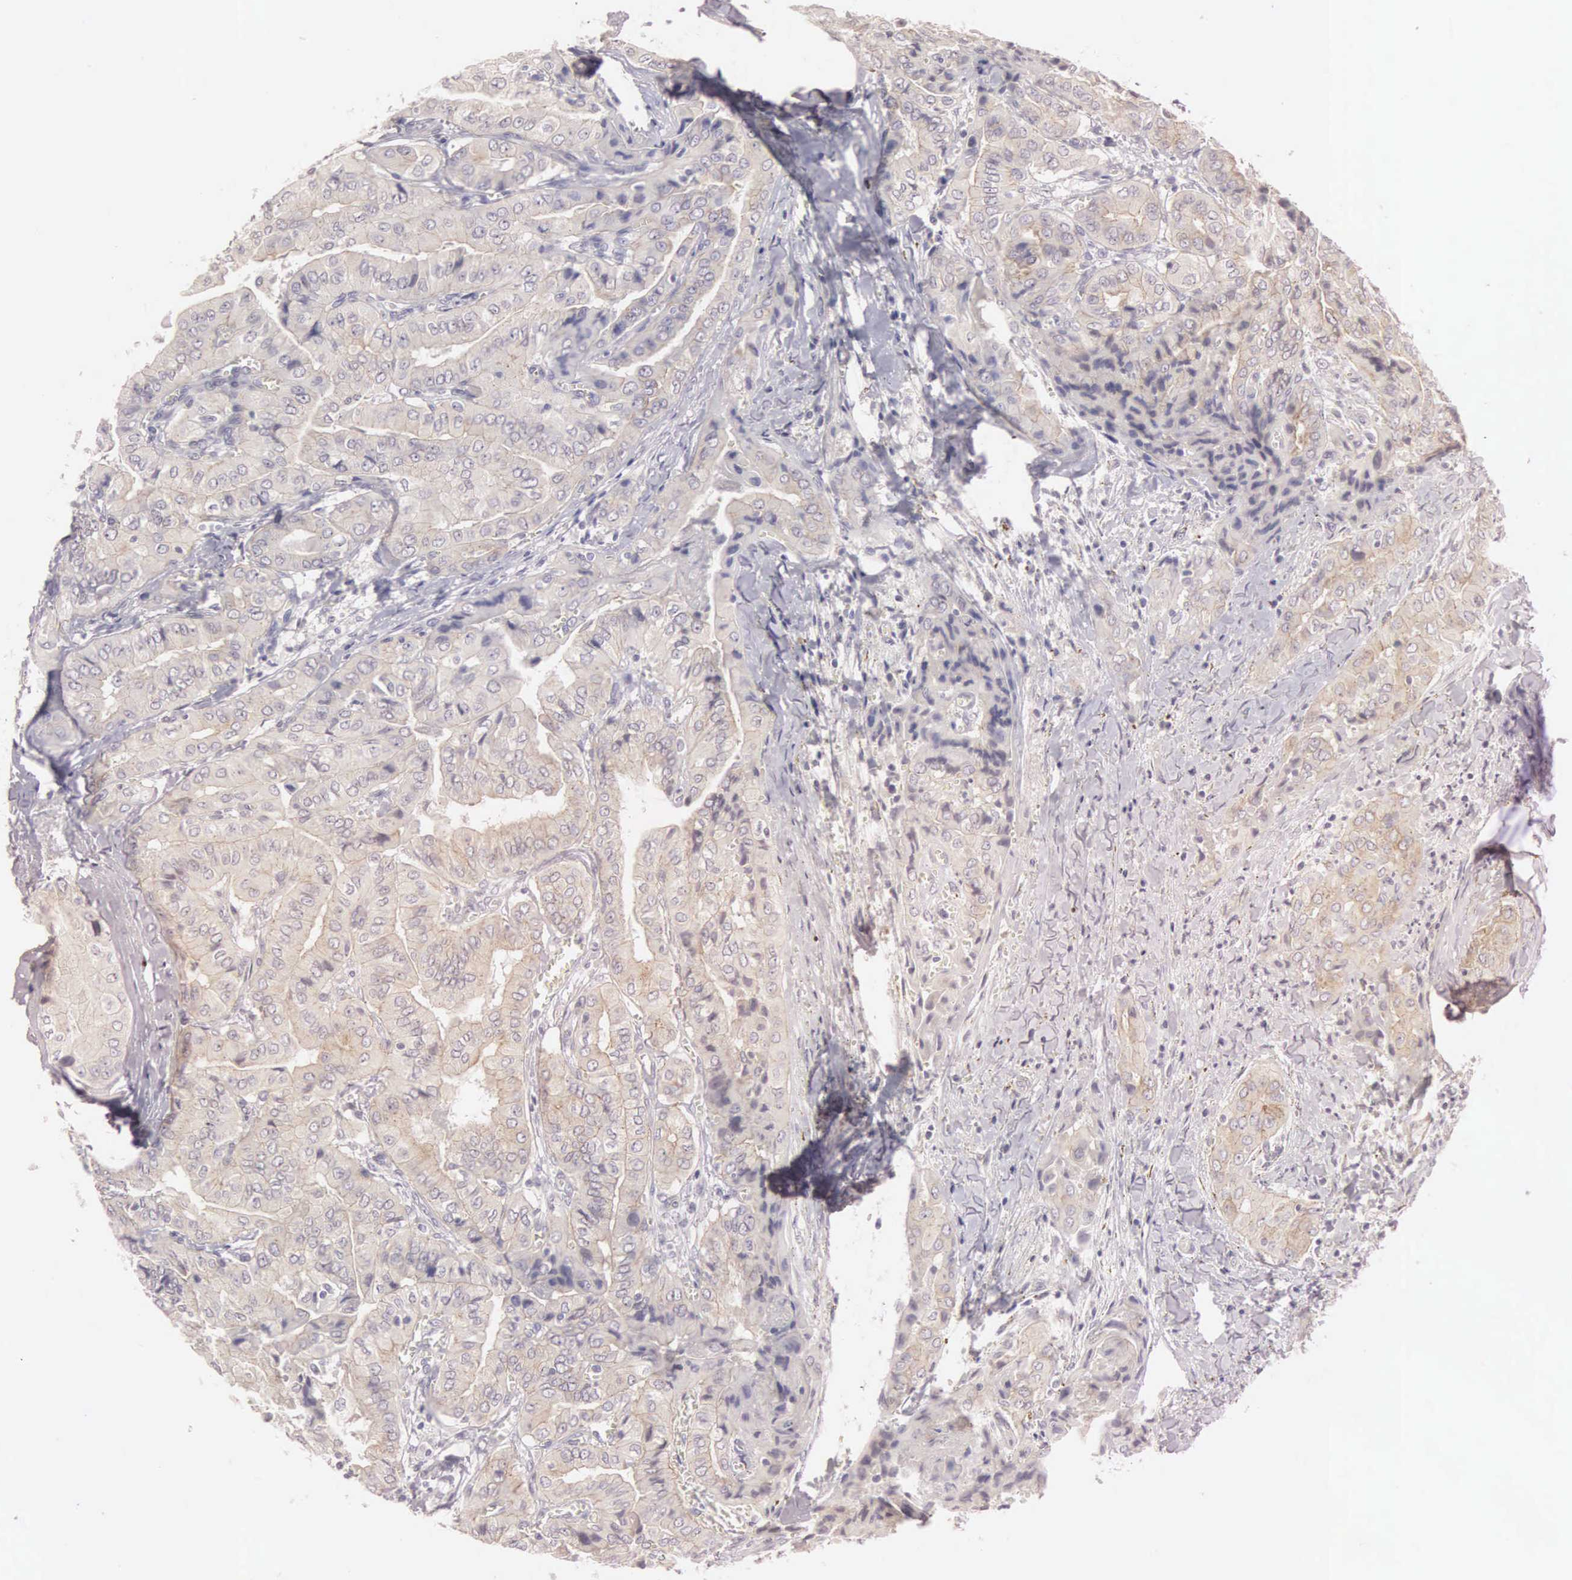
{"staining": {"intensity": "moderate", "quantity": ">75%", "location": "cytoplasmic/membranous"}, "tissue": "thyroid cancer", "cell_type": "Tumor cells", "image_type": "cancer", "snomed": [{"axis": "morphology", "description": "Papillary adenocarcinoma, NOS"}, {"axis": "topography", "description": "Thyroid gland"}], "caption": "The immunohistochemical stain highlights moderate cytoplasmic/membranous staining in tumor cells of papillary adenocarcinoma (thyroid) tissue.", "gene": "CEP170B", "patient": {"sex": "female", "age": 71}}